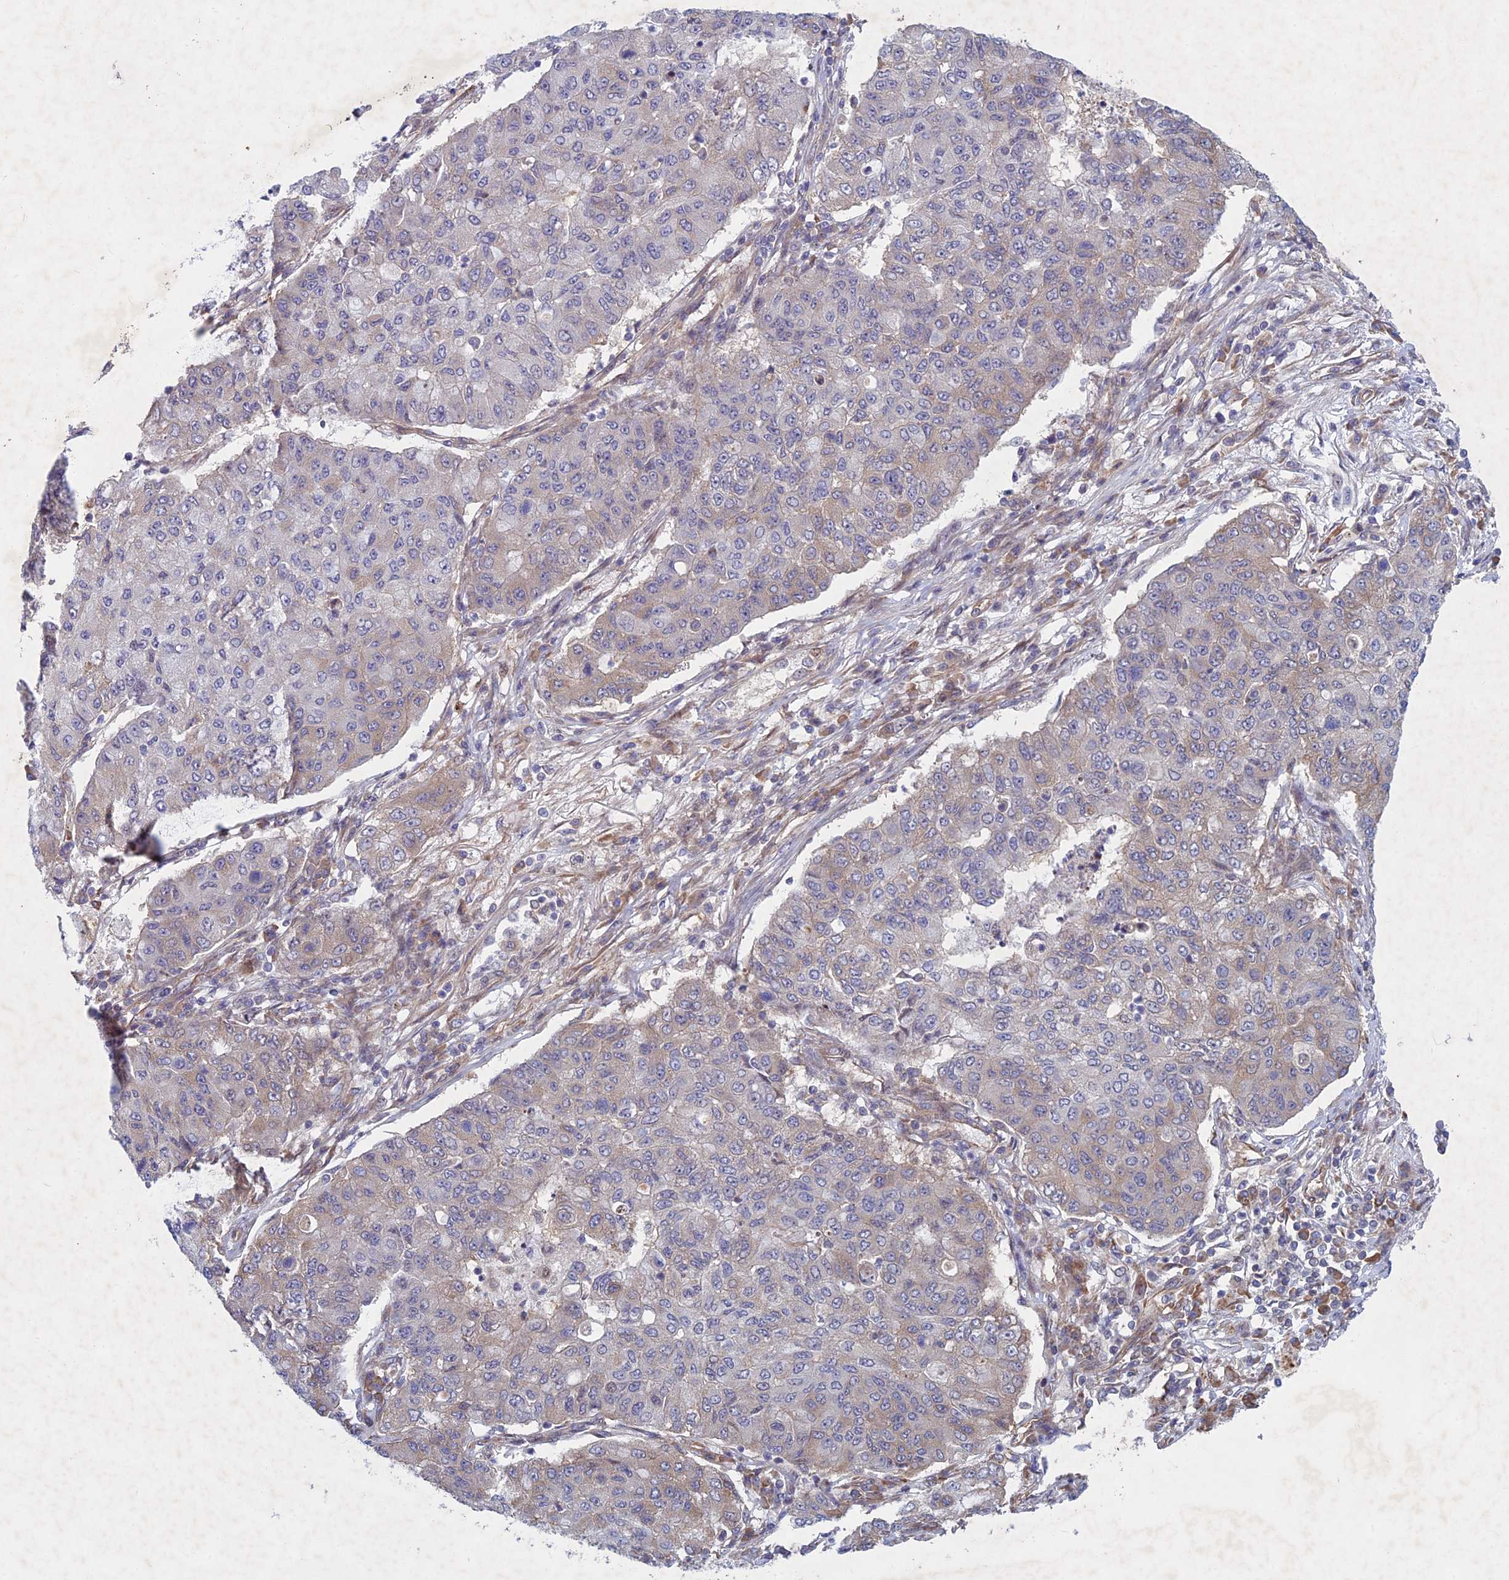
{"staining": {"intensity": "negative", "quantity": "none", "location": "none"}, "tissue": "lung cancer", "cell_type": "Tumor cells", "image_type": "cancer", "snomed": [{"axis": "morphology", "description": "Squamous cell carcinoma, NOS"}, {"axis": "topography", "description": "Lung"}], "caption": "Immunohistochemistry image of neoplastic tissue: lung cancer stained with DAB (3,3'-diaminobenzidine) demonstrates no significant protein expression in tumor cells.", "gene": "PTHLH", "patient": {"sex": "male", "age": 74}}